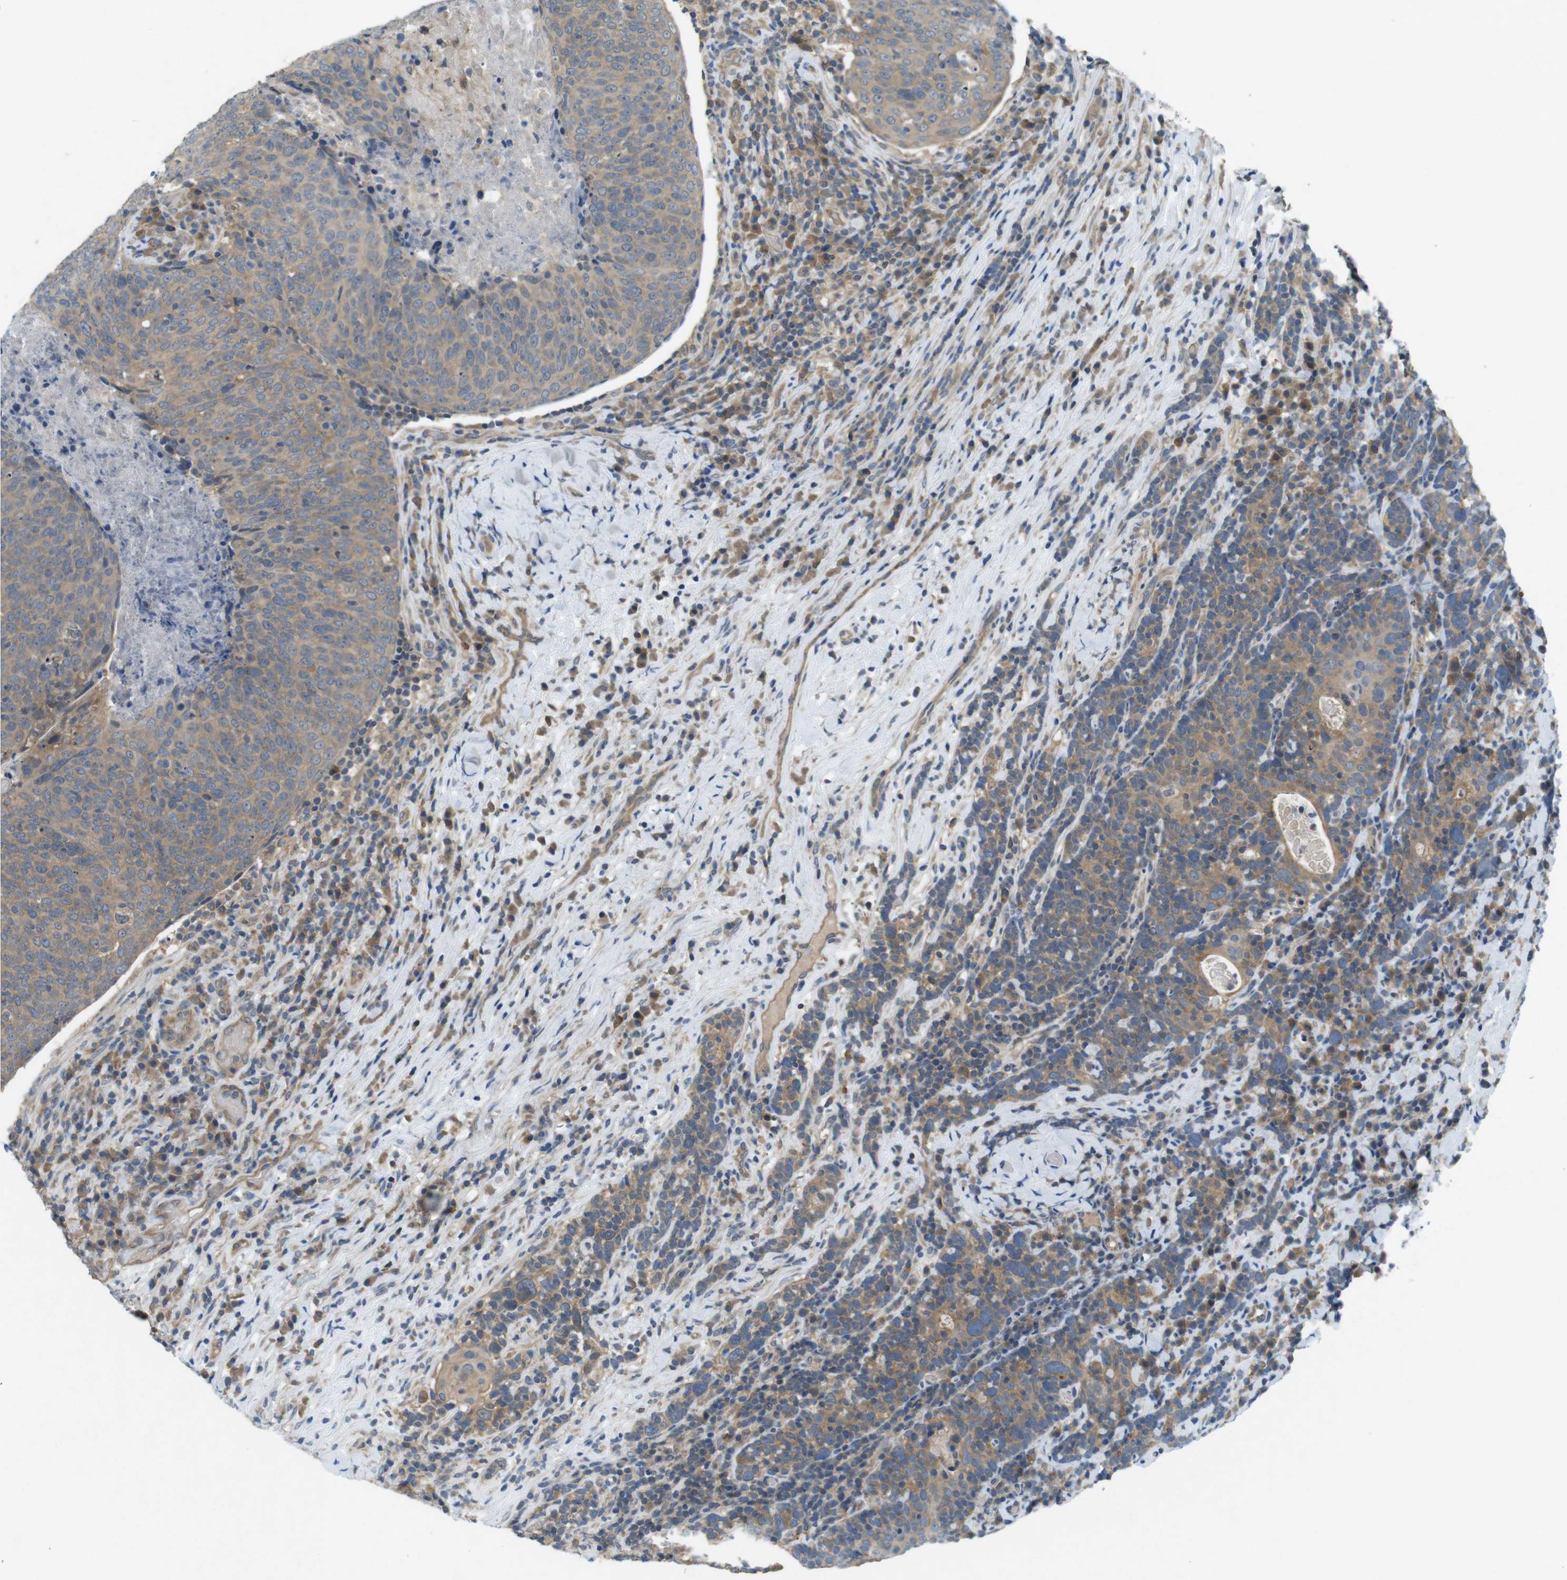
{"staining": {"intensity": "weak", "quantity": ">75%", "location": "cytoplasmic/membranous"}, "tissue": "head and neck cancer", "cell_type": "Tumor cells", "image_type": "cancer", "snomed": [{"axis": "morphology", "description": "Squamous cell carcinoma, NOS"}, {"axis": "morphology", "description": "Squamous cell carcinoma, metastatic, NOS"}, {"axis": "topography", "description": "Lymph node"}, {"axis": "topography", "description": "Head-Neck"}], "caption": "Immunohistochemistry of head and neck cancer (squamous cell carcinoma) exhibits low levels of weak cytoplasmic/membranous positivity in approximately >75% of tumor cells.", "gene": "SUGT1", "patient": {"sex": "male", "age": 62}}